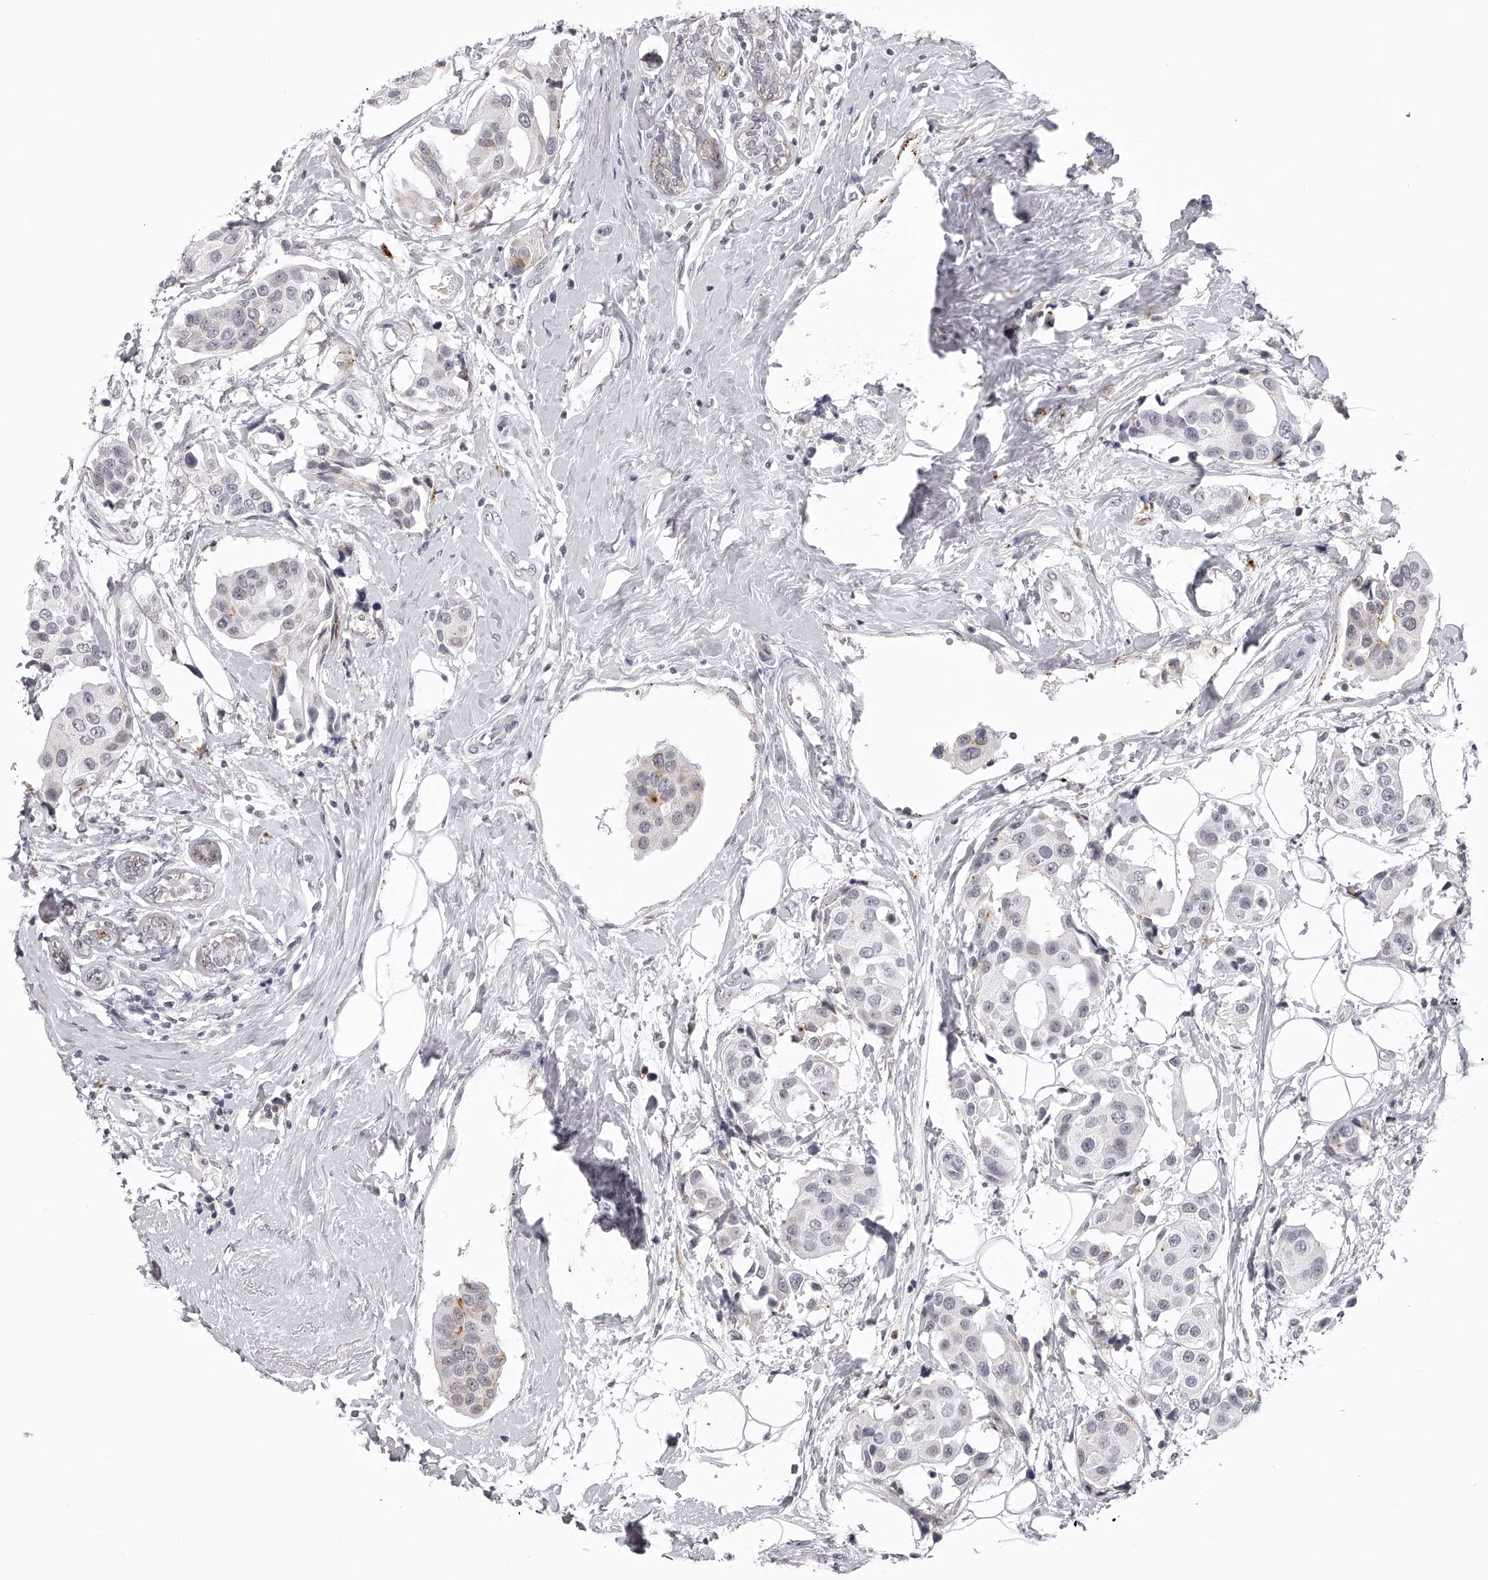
{"staining": {"intensity": "negative", "quantity": "none", "location": "none"}, "tissue": "breast cancer", "cell_type": "Tumor cells", "image_type": "cancer", "snomed": [{"axis": "morphology", "description": "Normal tissue, NOS"}, {"axis": "morphology", "description": "Duct carcinoma"}, {"axis": "topography", "description": "Breast"}], "caption": "Breast cancer was stained to show a protein in brown. There is no significant positivity in tumor cells.", "gene": "RNF220", "patient": {"sex": "female", "age": 39}}